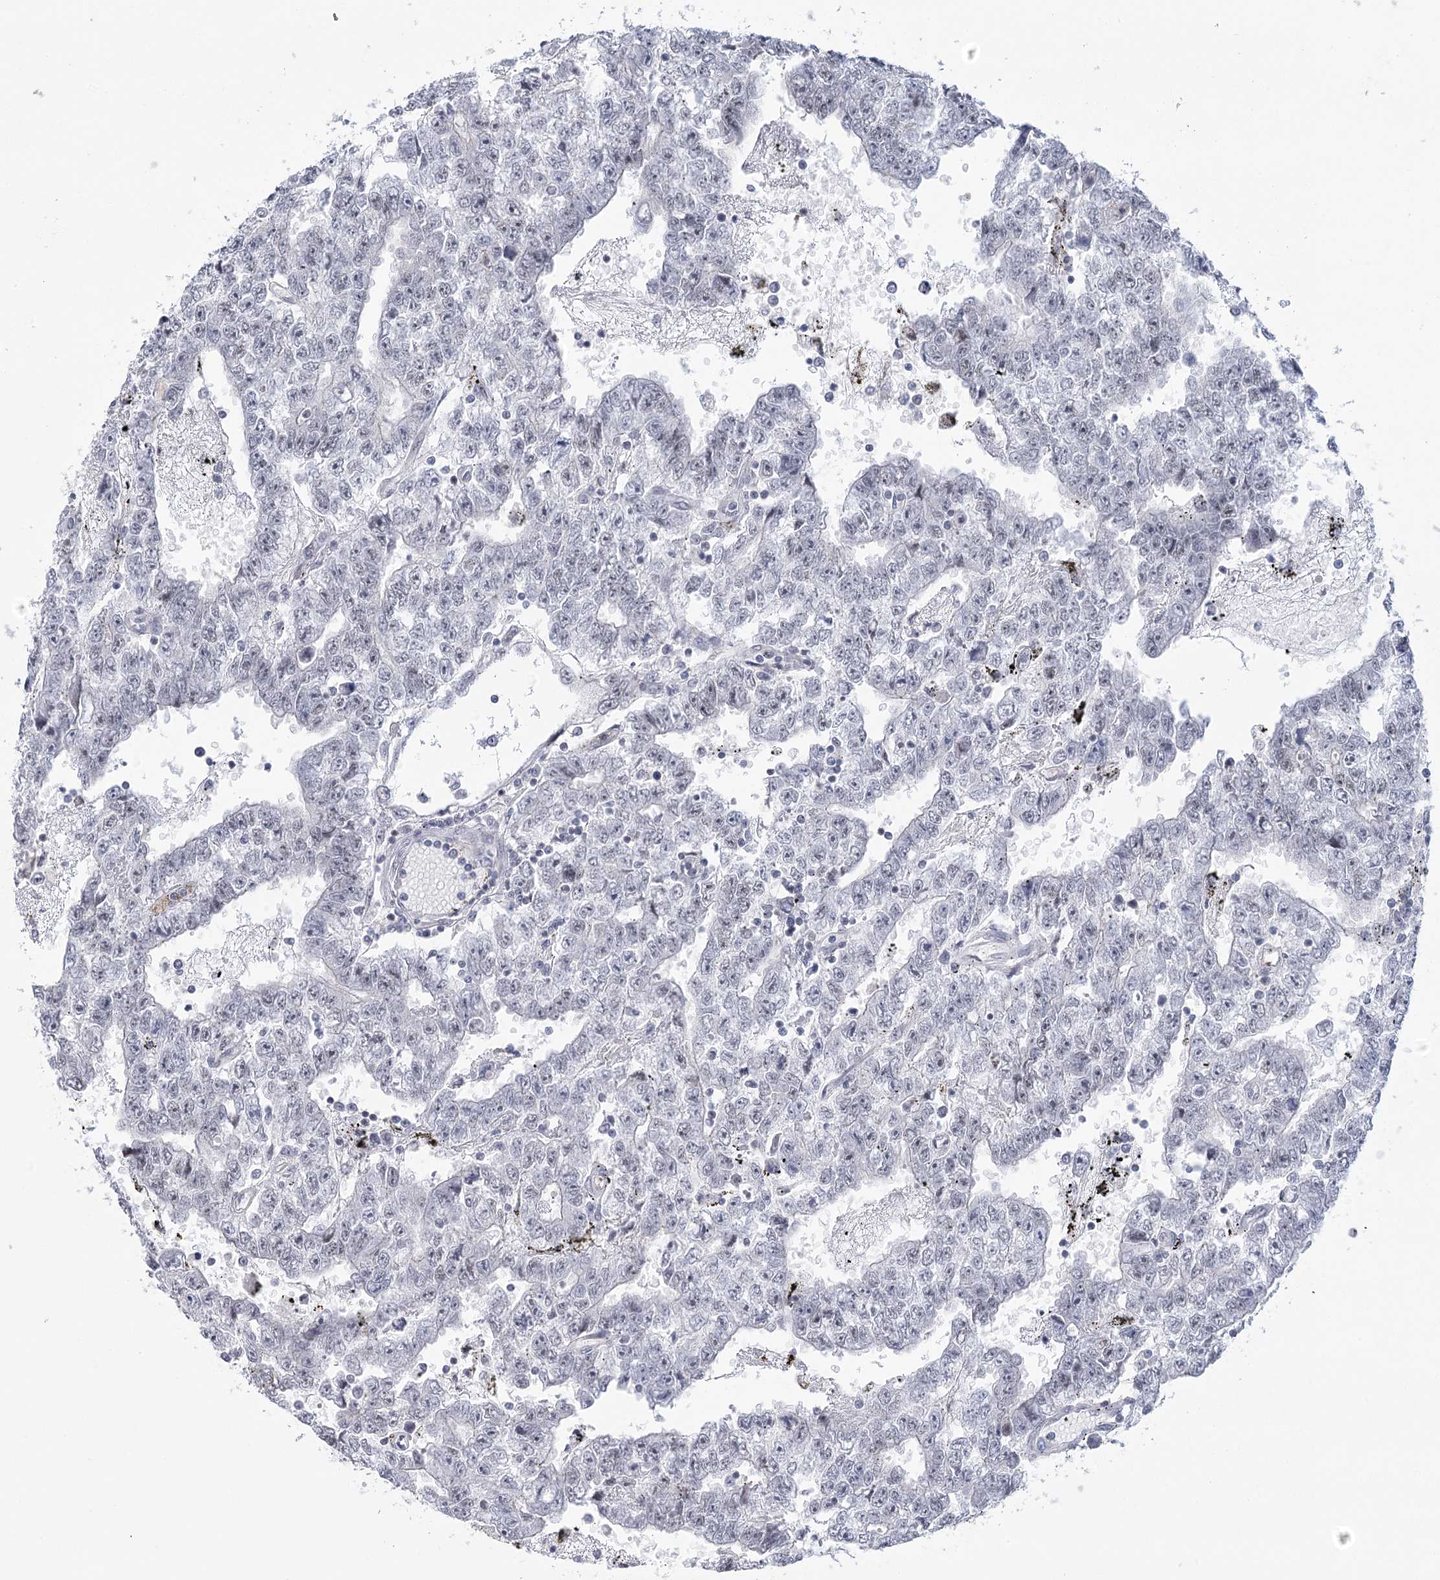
{"staining": {"intensity": "negative", "quantity": "none", "location": "none"}, "tissue": "testis cancer", "cell_type": "Tumor cells", "image_type": "cancer", "snomed": [{"axis": "morphology", "description": "Carcinoma, Embryonal, NOS"}, {"axis": "topography", "description": "Testis"}], "caption": "Histopathology image shows no significant protein positivity in tumor cells of testis cancer.", "gene": "FAM76B", "patient": {"sex": "male", "age": 25}}